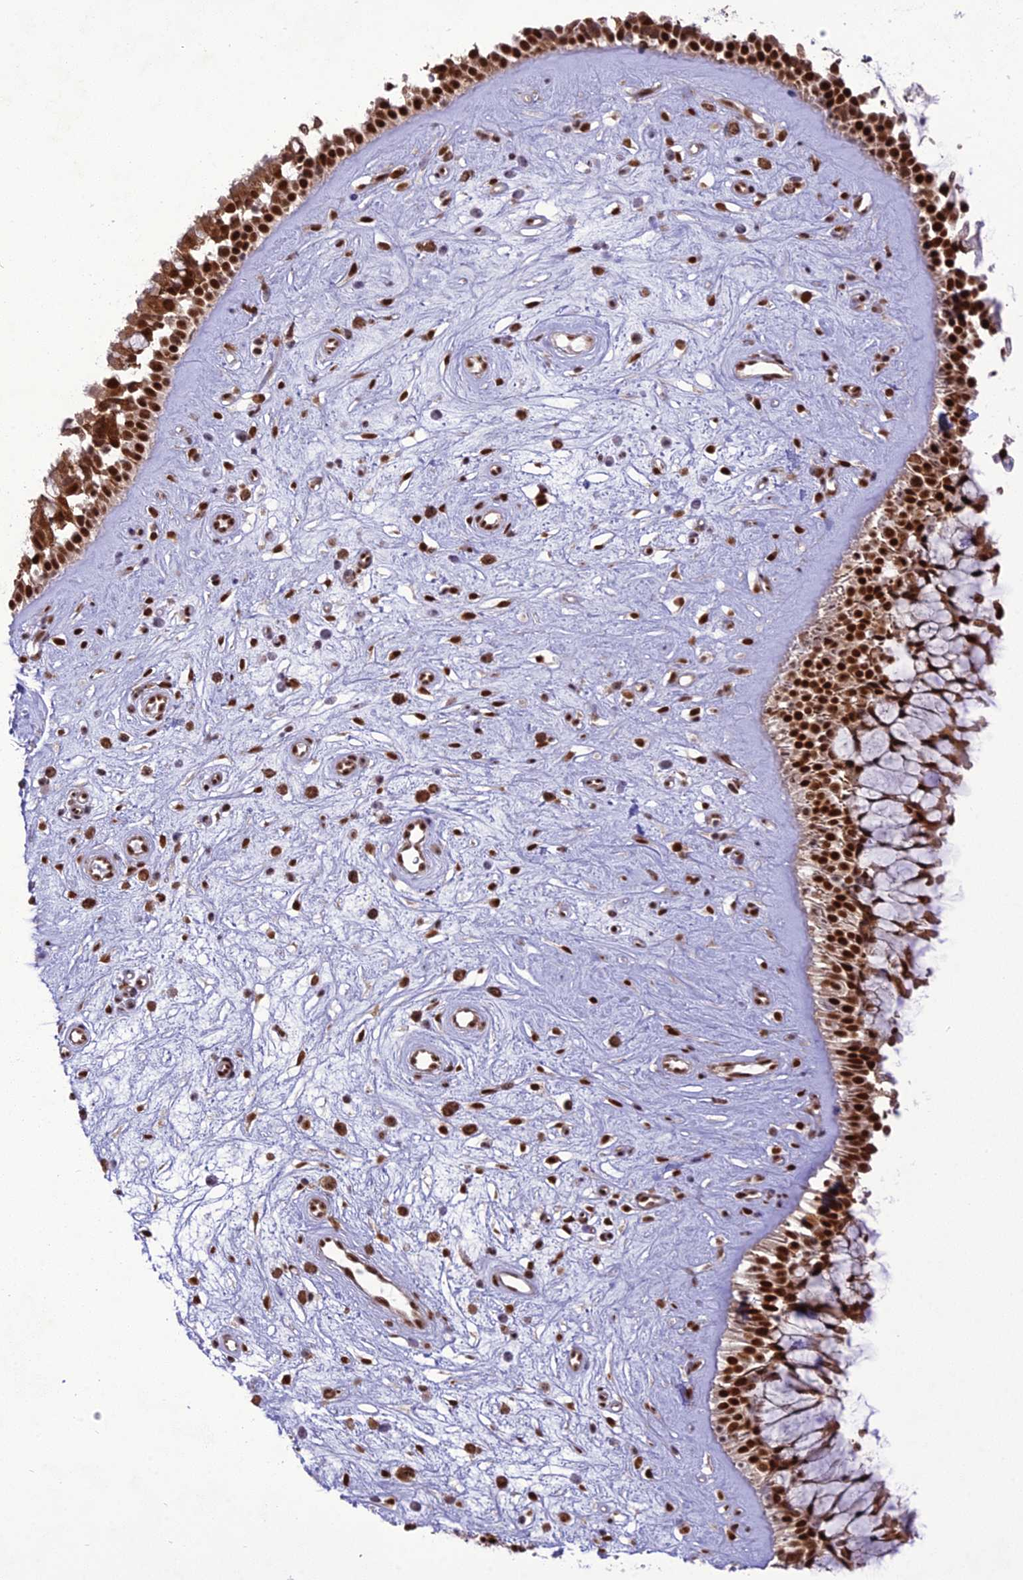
{"staining": {"intensity": "strong", "quantity": ">75%", "location": "nuclear"}, "tissue": "nasopharynx", "cell_type": "Respiratory epithelial cells", "image_type": "normal", "snomed": [{"axis": "morphology", "description": "Normal tissue, NOS"}, {"axis": "topography", "description": "Nasopharynx"}], "caption": "Protein expression analysis of unremarkable nasopharynx demonstrates strong nuclear staining in approximately >75% of respiratory epithelial cells.", "gene": "DDX1", "patient": {"sex": "male", "age": 32}}